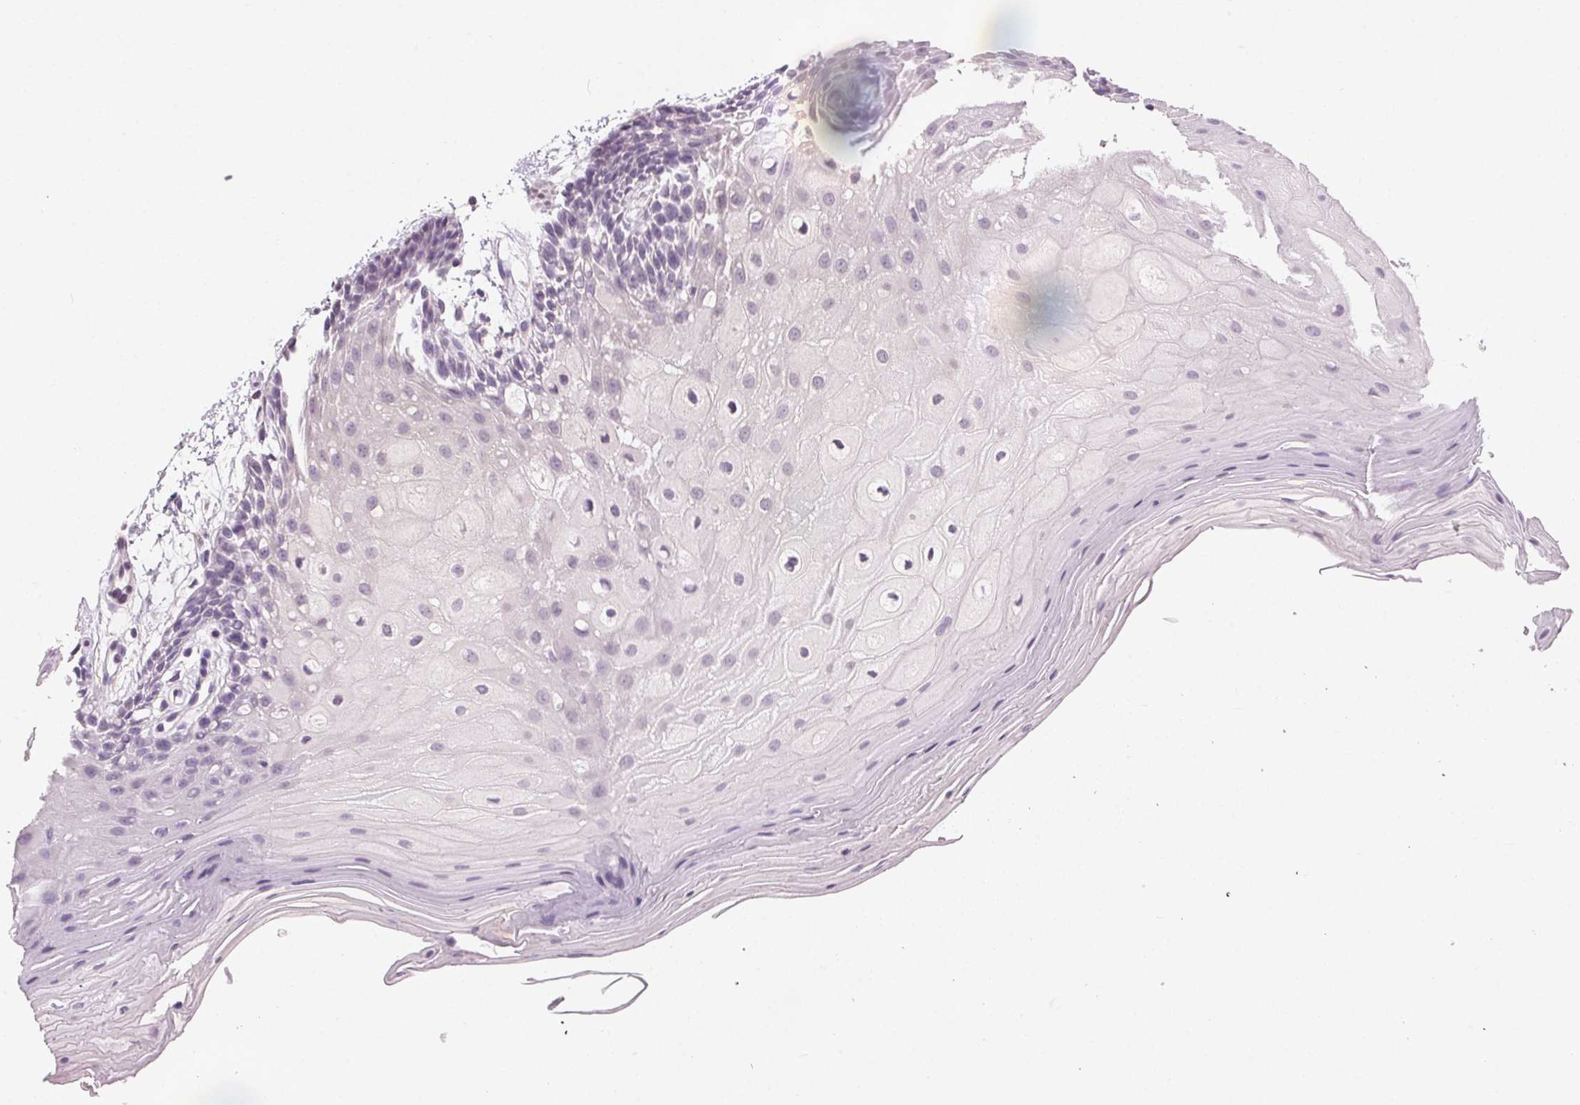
{"staining": {"intensity": "negative", "quantity": "none", "location": "none"}, "tissue": "oral mucosa", "cell_type": "Squamous epithelial cells", "image_type": "normal", "snomed": [{"axis": "morphology", "description": "Normal tissue, NOS"}, {"axis": "morphology", "description": "Squamous cell carcinoma, NOS"}, {"axis": "topography", "description": "Oral tissue"}, {"axis": "topography", "description": "Tounge, NOS"}, {"axis": "topography", "description": "Head-Neck"}], "caption": "IHC histopathology image of normal oral mucosa: human oral mucosa stained with DAB exhibits no significant protein positivity in squamous epithelial cells. The staining was performed using DAB (3,3'-diaminobenzidine) to visualize the protein expression in brown, while the nuclei were stained in blue with hematoxylin (Magnification: 20x).", "gene": "CLTRN", "patient": {"sex": "male", "age": 62}}